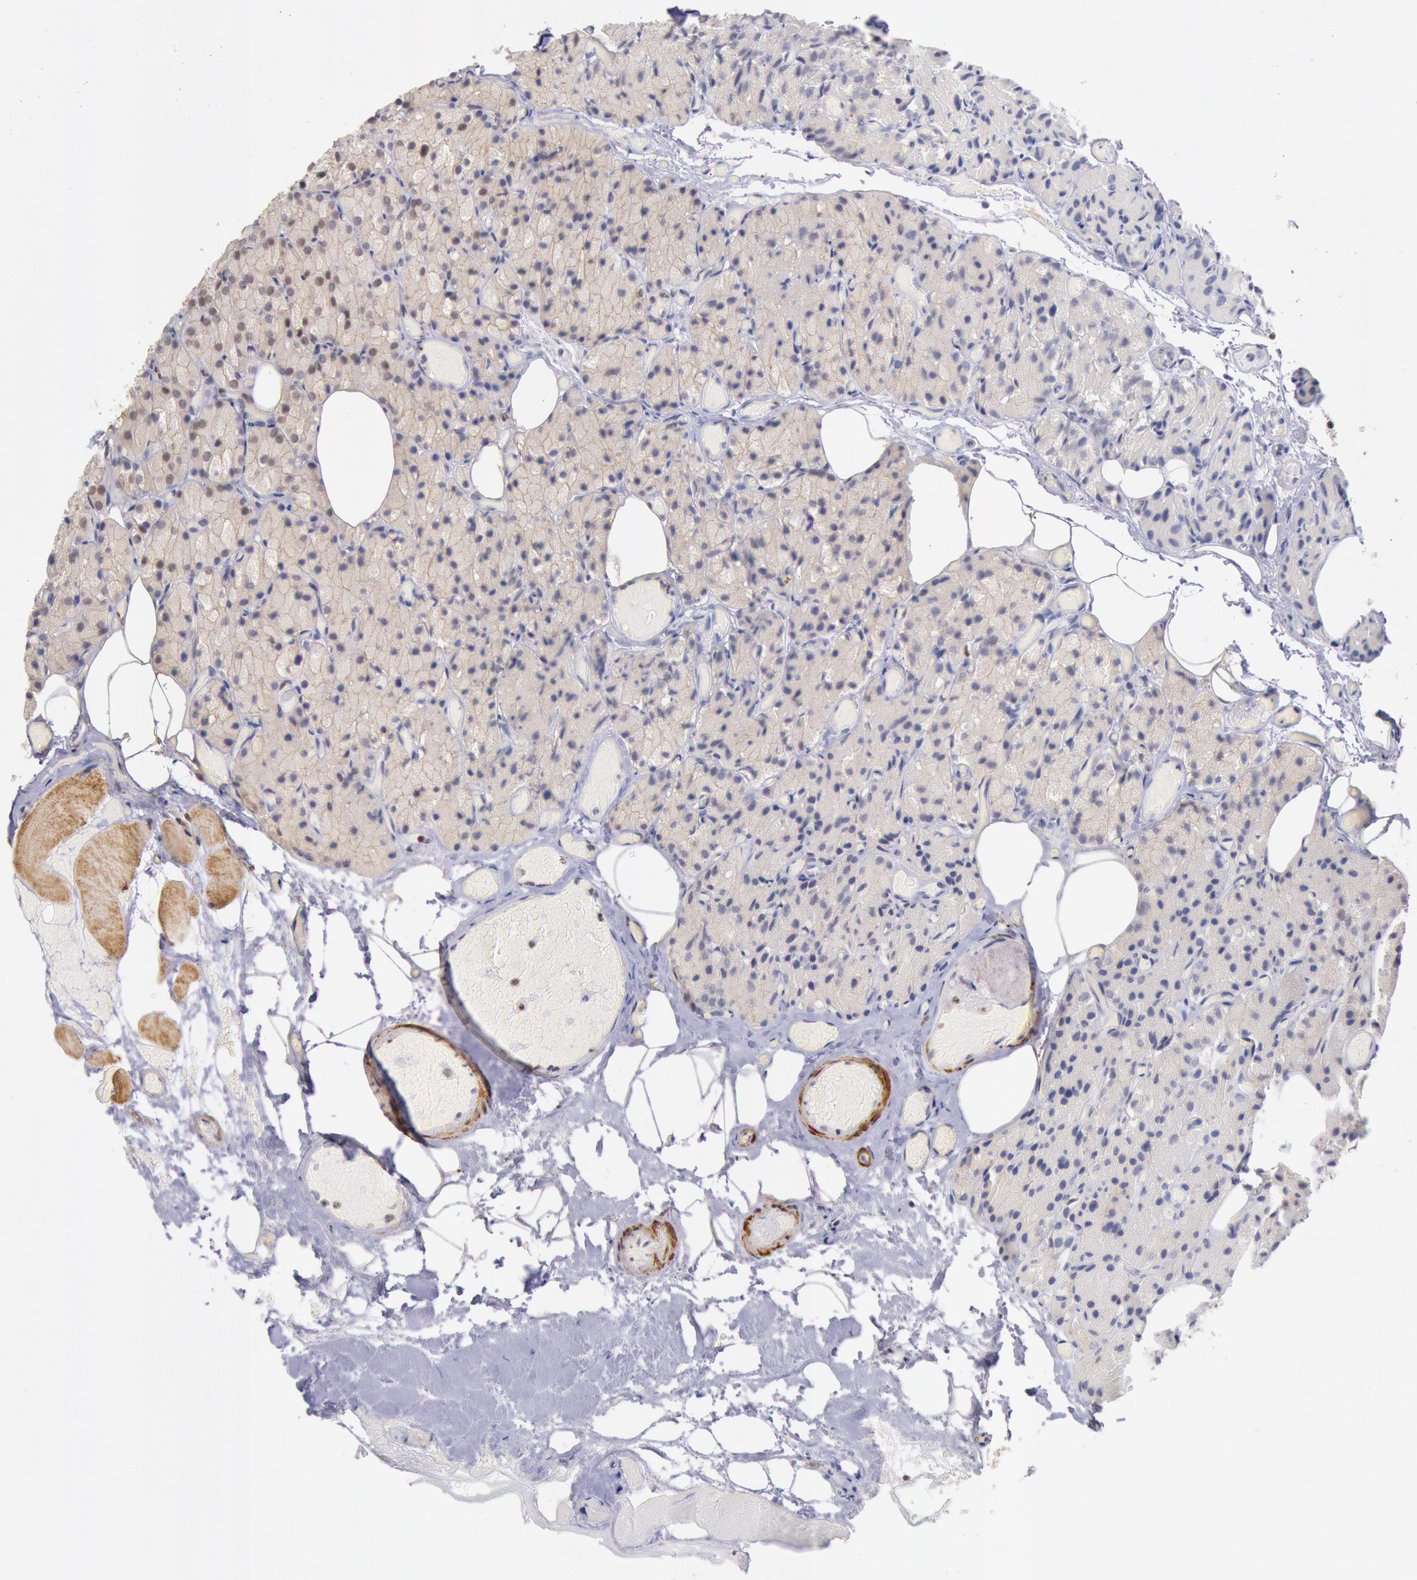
{"staining": {"intensity": "weak", "quantity": ">75%", "location": "cytoplasmic/membranous"}, "tissue": "parathyroid gland", "cell_type": "Glandular cells", "image_type": "normal", "snomed": [{"axis": "morphology", "description": "Normal tissue, NOS"}, {"axis": "topography", "description": "Skeletal muscle"}, {"axis": "topography", "description": "Parathyroid gland"}], "caption": "Weak cytoplasmic/membranous expression is seen in about >75% of glandular cells in benign parathyroid gland. Ihc stains the protein in brown and the nuclei are stained blue.", "gene": "RPS6KA5", "patient": {"sex": "female", "age": 37}}